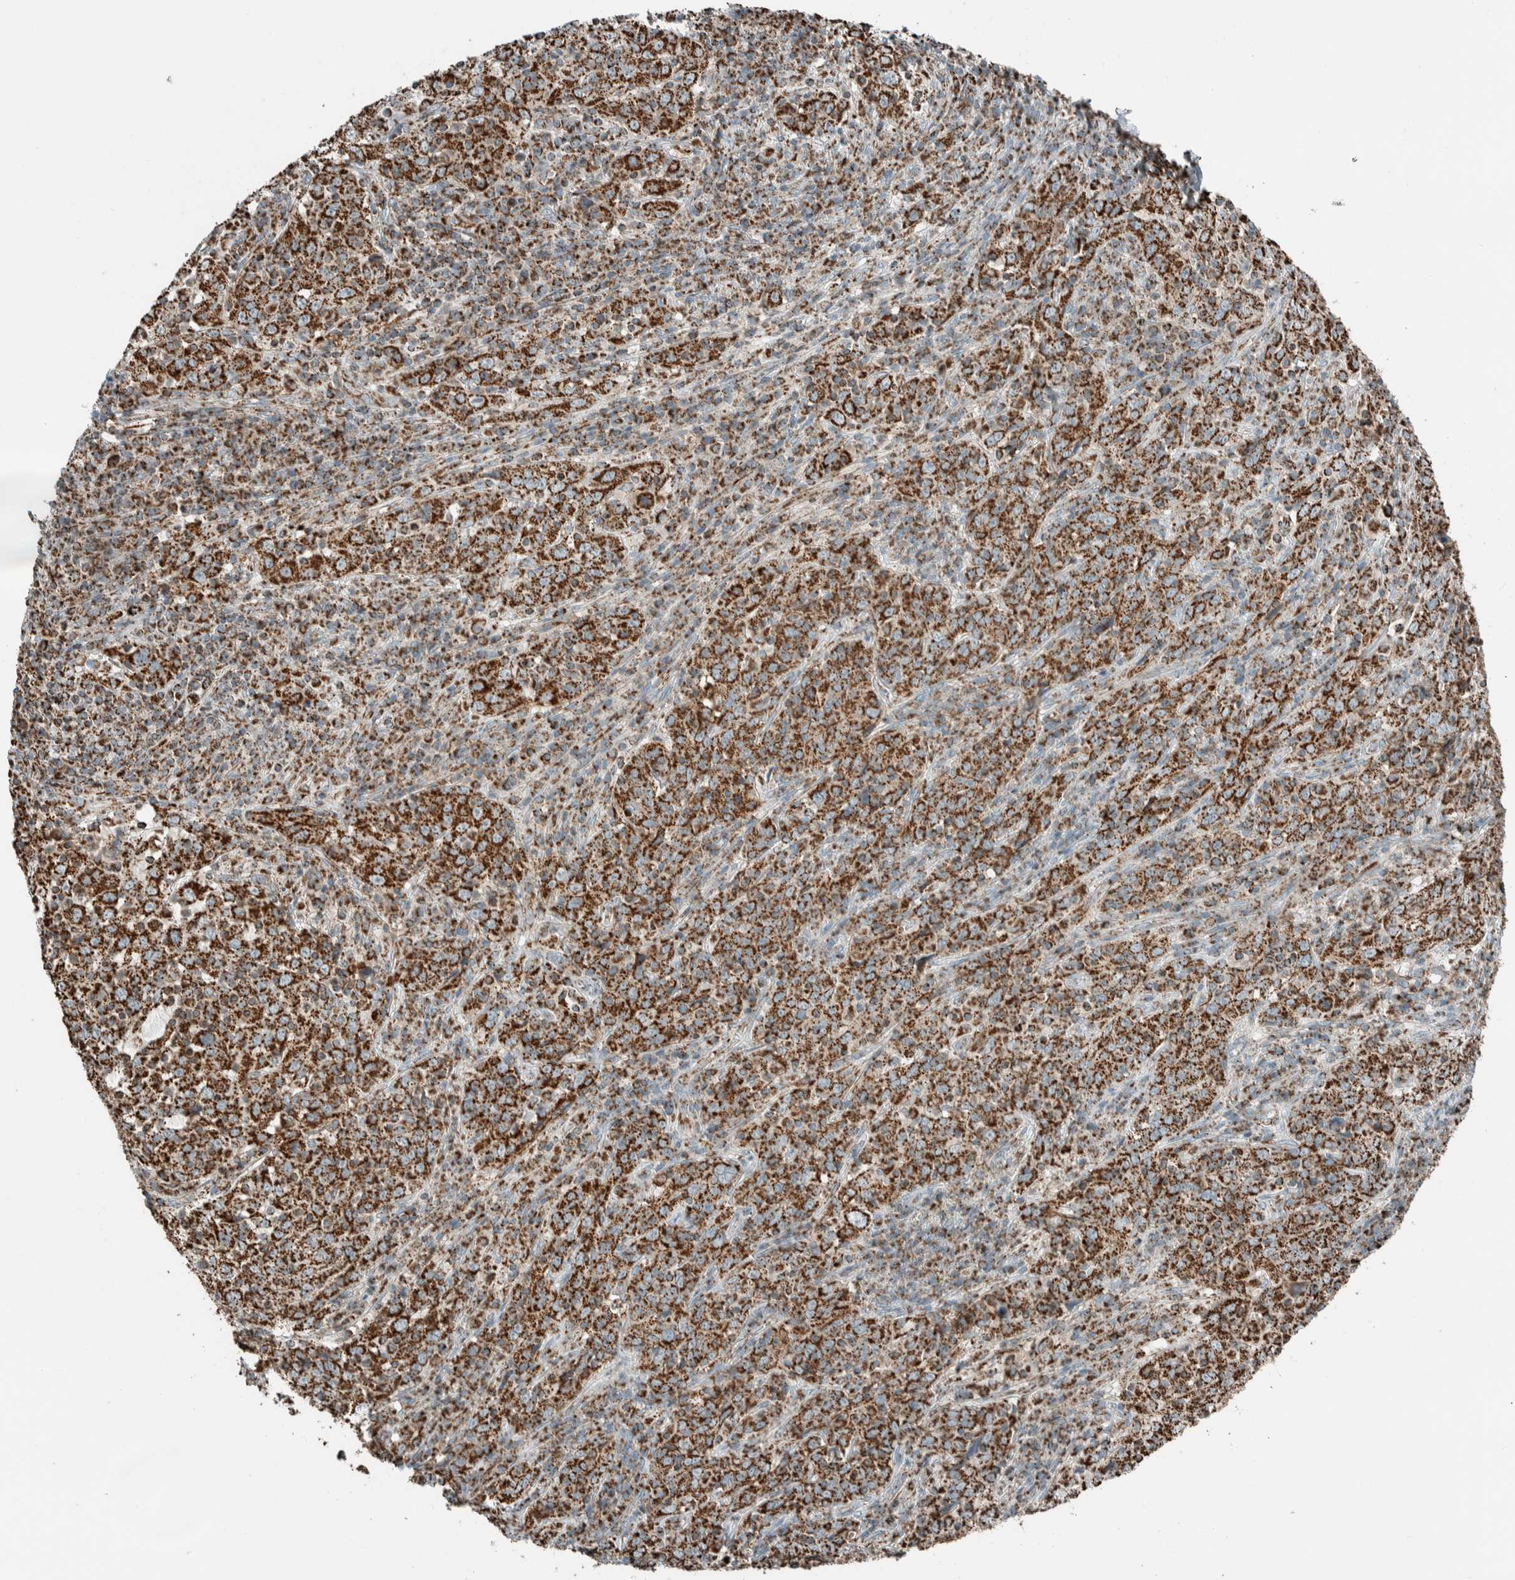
{"staining": {"intensity": "strong", "quantity": ">75%", "location": "cytoplasmic/membranous"}, "tissue": "cervical cancer", "cell_type": "Tumor cells", "image_type": "cancer", "snomed": [{"axis": "morphology", "description": "Squamous cell carcinoma, NOS"}, {"axis": "topography", "description": "Cervix"}], "caption": "Immunohistochemical staining of human squamous cell carcinoma (cervical) shows high levels of strong cytoplasmic/membranous expression in approximately >75% of tumor cells. (DAB (3,3'-diaminobenzidine) IHC with brightfield microscopy, high magnification).", "gene": "ZNF454", "patient": {"sex": "female", "age": 46}}